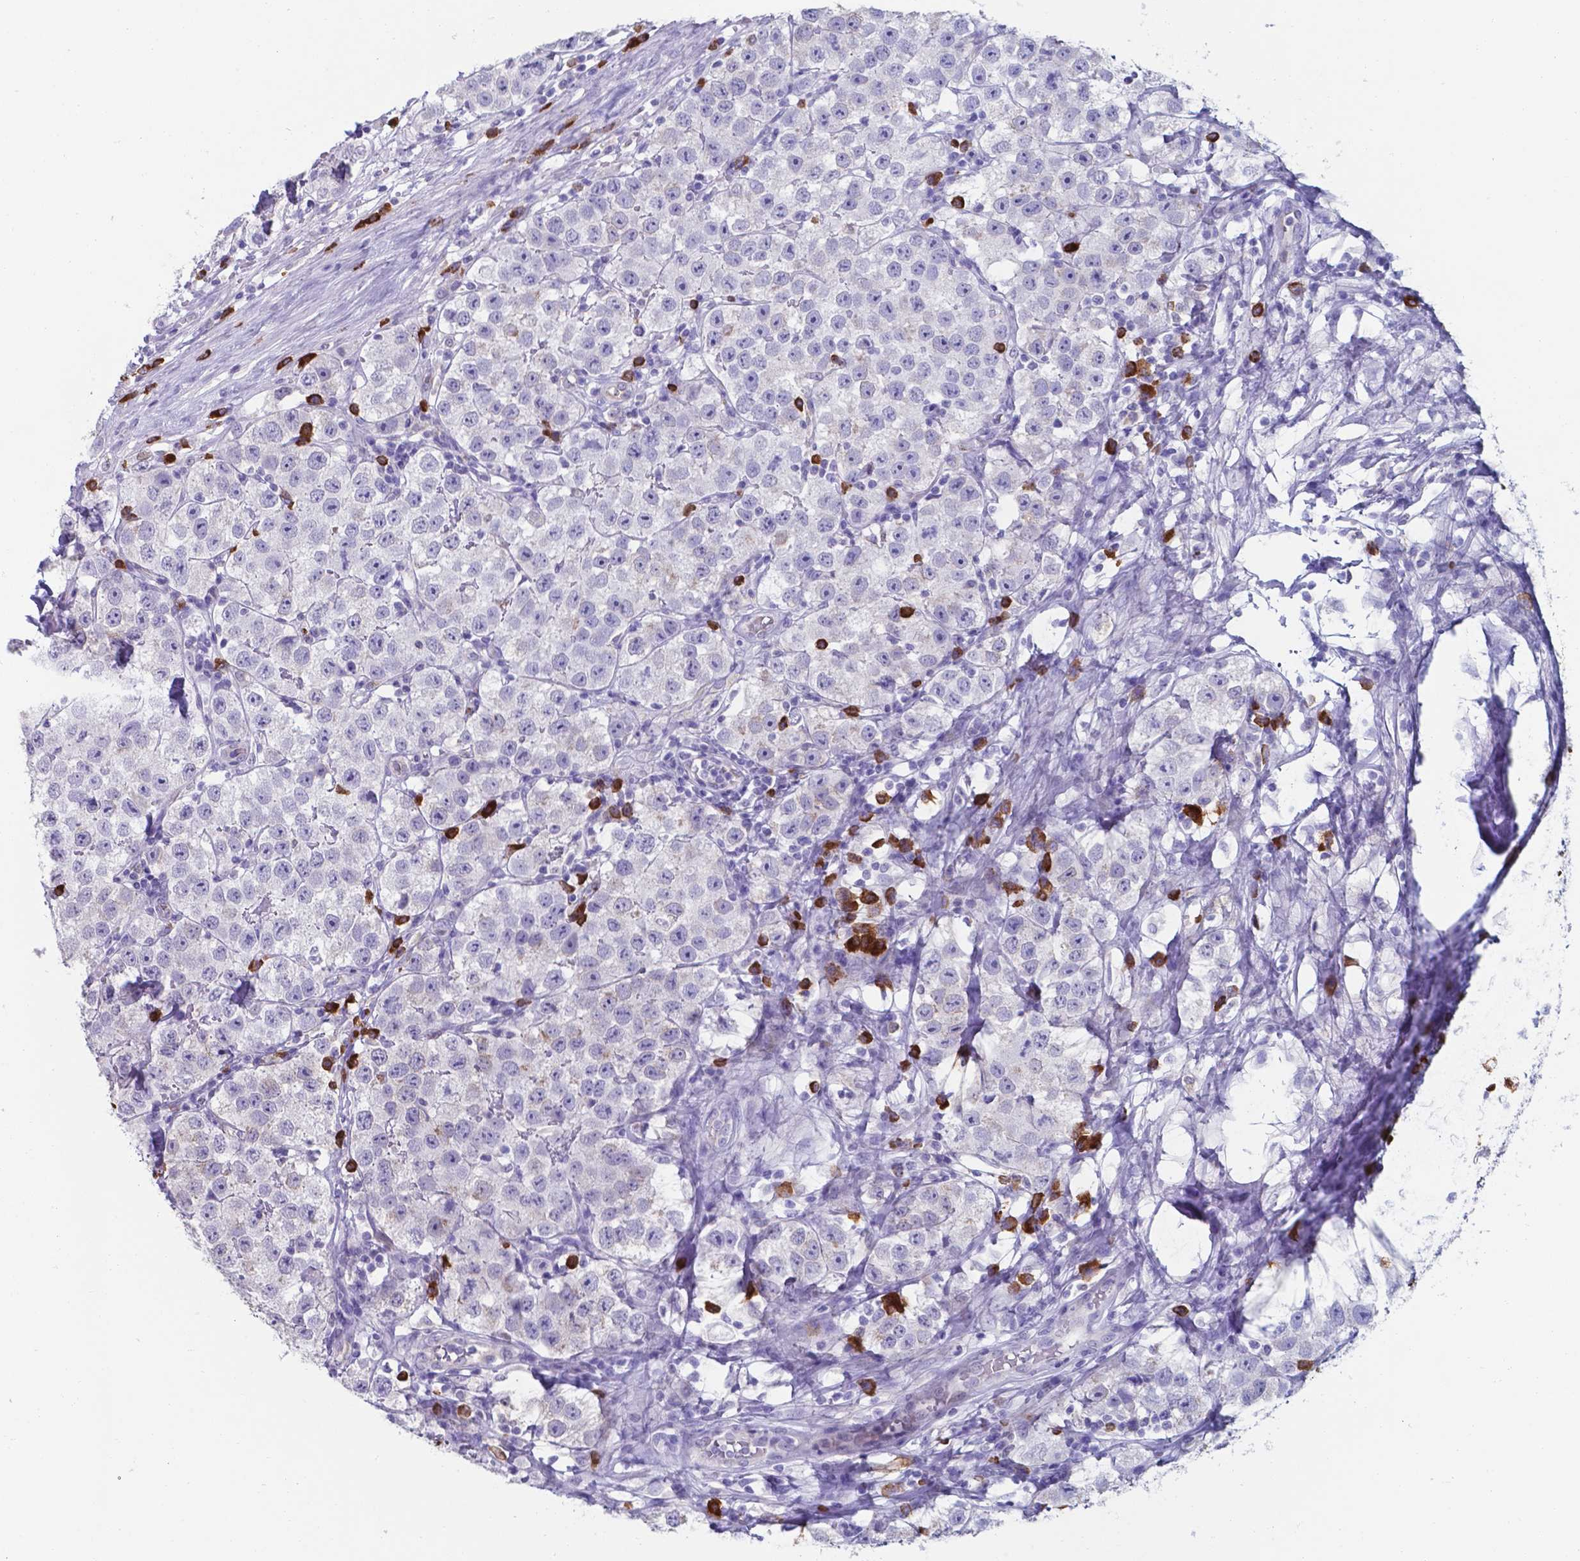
{"staining": {"intensity": "negative", "quantity": "none", "location": "none"}, "tissue": "testis cancer", "cell_type": "Tumor cells", "image_type": "cancer", "snomed": [{"axis": "morphology", "description": "Seminoma, NOS"}, {"axis": "topography", "description": "Testis"}], "caption": "IHC histopathology image of human testis seminoma stained for a protein (brown), which shows no expression in tumor cells.", "gene": "UBE2J1", "patient": {"sex": "male", "age": 34}}